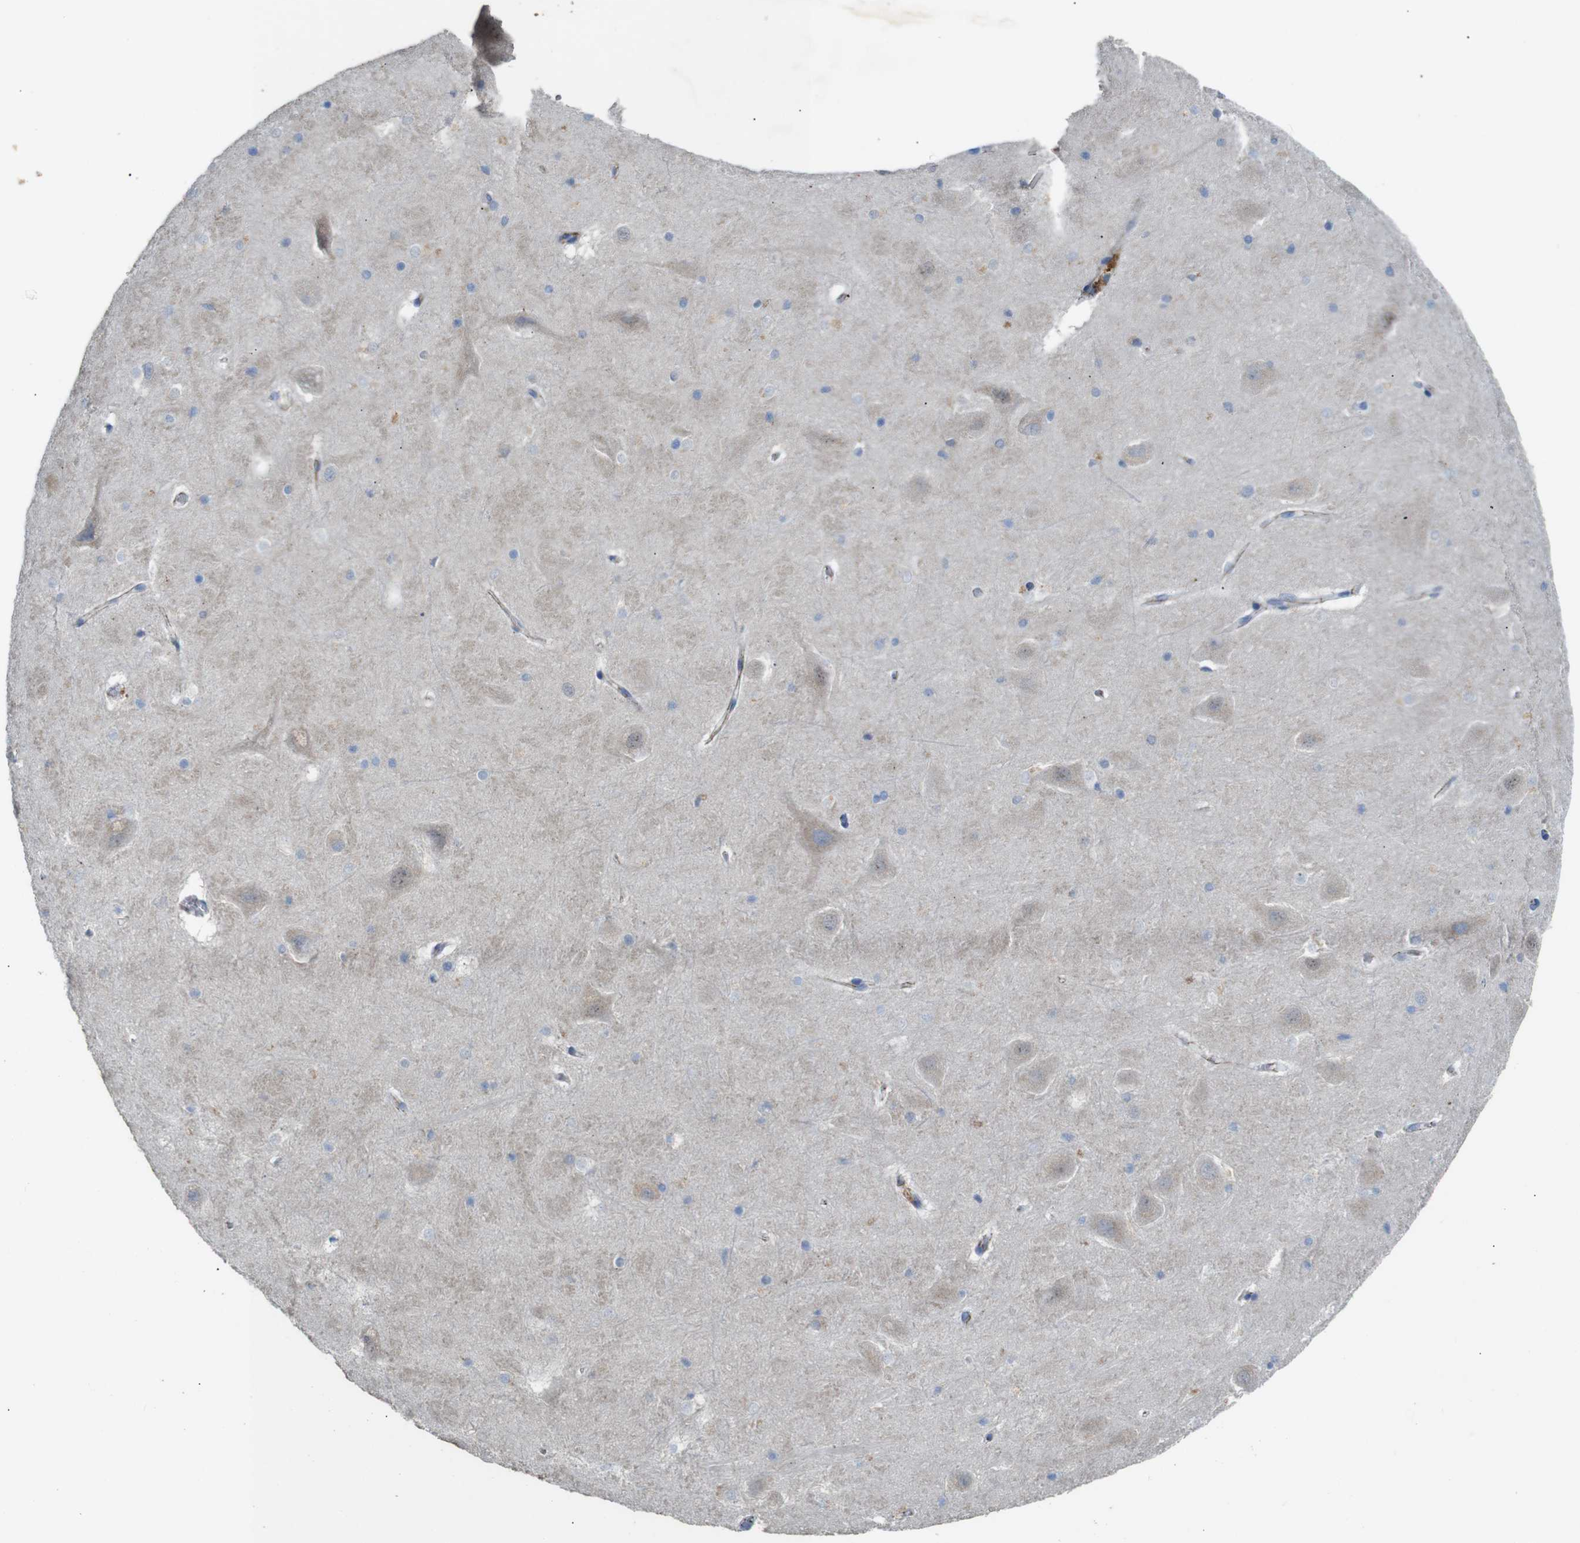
{"staining": {"intensity": "negative", "quantity": "none", "location": "none"}, "tissue": "hippocampus", "cell_type": "Glial cells", "image_type": "normal", "snomed": [{"axis": "morphology", "description": "Normal tissue, NOS"}, {"axis": "topography", "description": "Hippocampus"}], "caption": "DAB (3,3'-diaminobenzidine) immunohistochemical staining of benign human hippocampus exhibits no significant expression in glial cells.", "gene": "NHLRC3", "patient": {"sex": "male", "age": 45}}